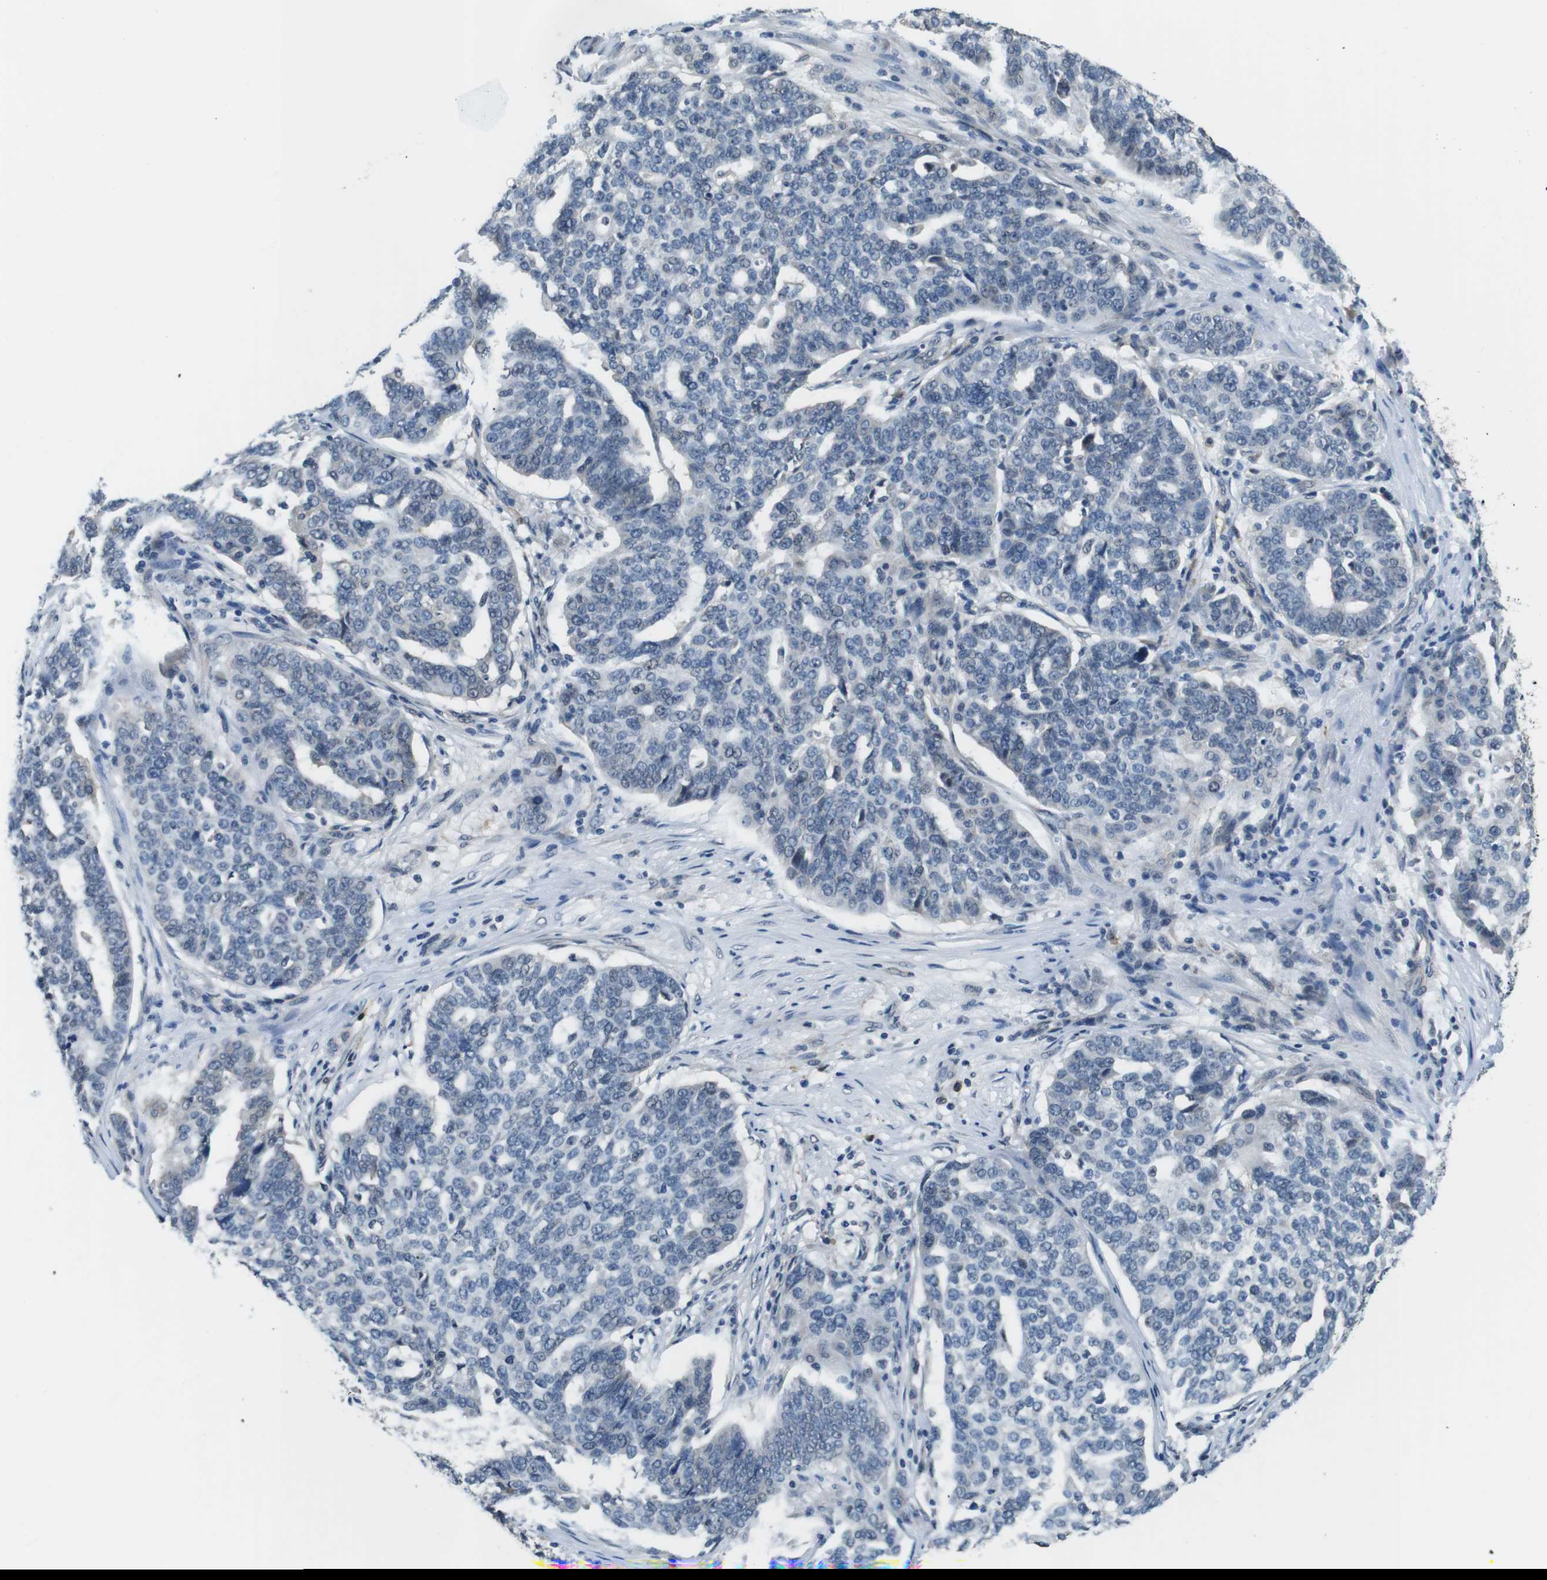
{"staining": {"intensity": "negative", "quantity": "none", "location": "none"}, "tissue": "ovarian cancer", "cell_type": "Tumor cells", "image_type": "cancer", "snomed": [{"axis": "morphology", "description": "Cystadenocarcinoma, serous, NOS"}, {"axis": "topography", "description": "Ovary"}], "caption": "An immunohistochemistry (IHC) image of ovarian serous cystadenocarcinoma is shown. There is no staining in tumor cells of ovarian serous cystadenocarcinoma.", "gene": "CD163L1", "patient": {"sex": "female", "age": 59}}